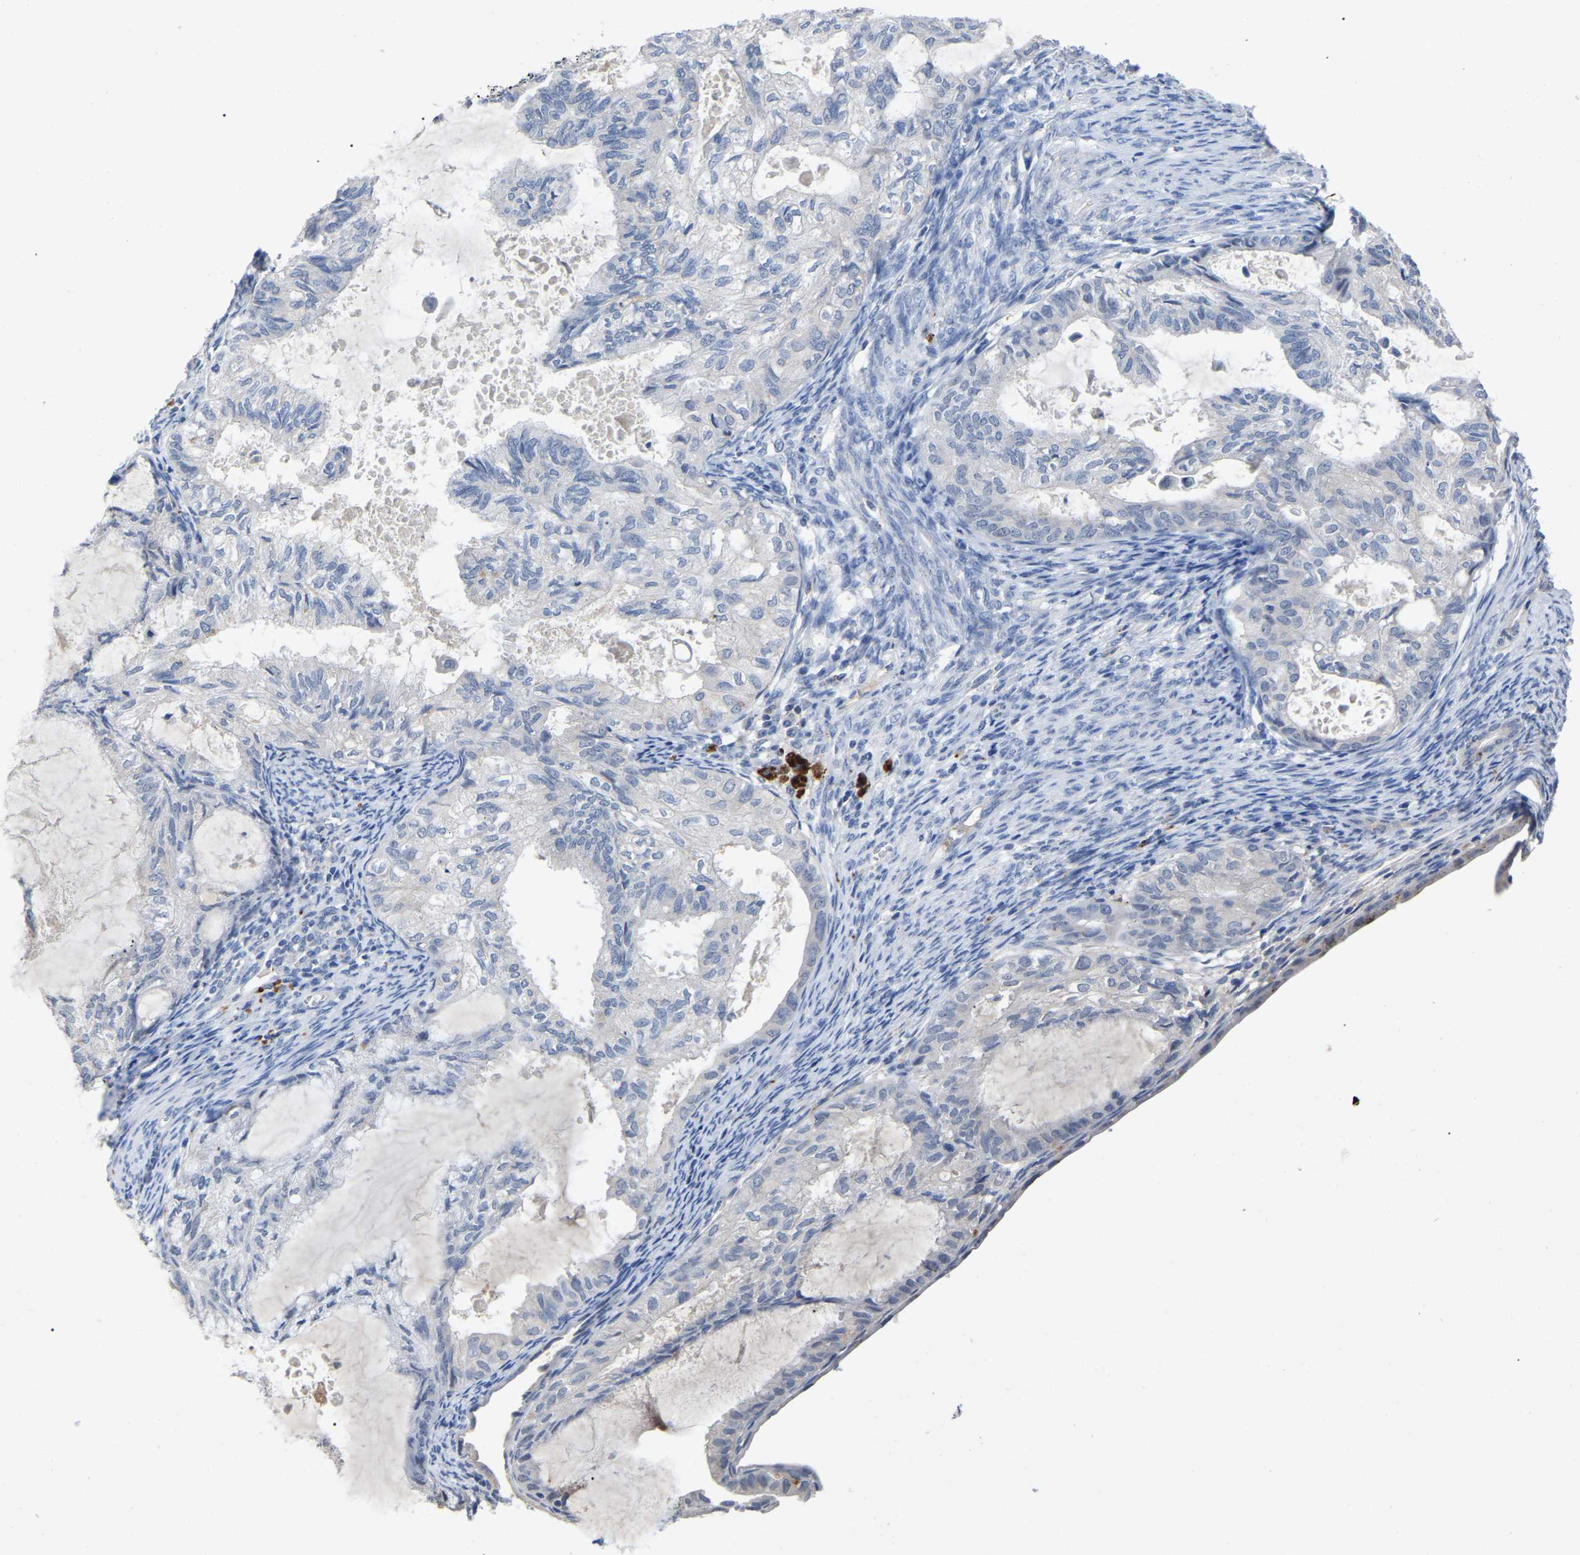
{"staining": {"intensity": "negative", "quantity": "none", "location": "none"}, "tissue": "cervical cancer", "cell_type": "Tumor cells", "image_type": "cancer", "snomed": [{"axis": "morphology", "description": "Normal tissue, NOS"}, {"axis": "morphology", "description": "Adenocarcinoma, NOS"}, {"axis": "topography", "description": "Cervix"}, {"axis": "topography", "description": "Endometrium"}], "caption": "There is no significant staining in tumor cells of cervical adenocarcinoma.", "gene": "SMPD2", "patient": {"sex": "female", "age": 86}}